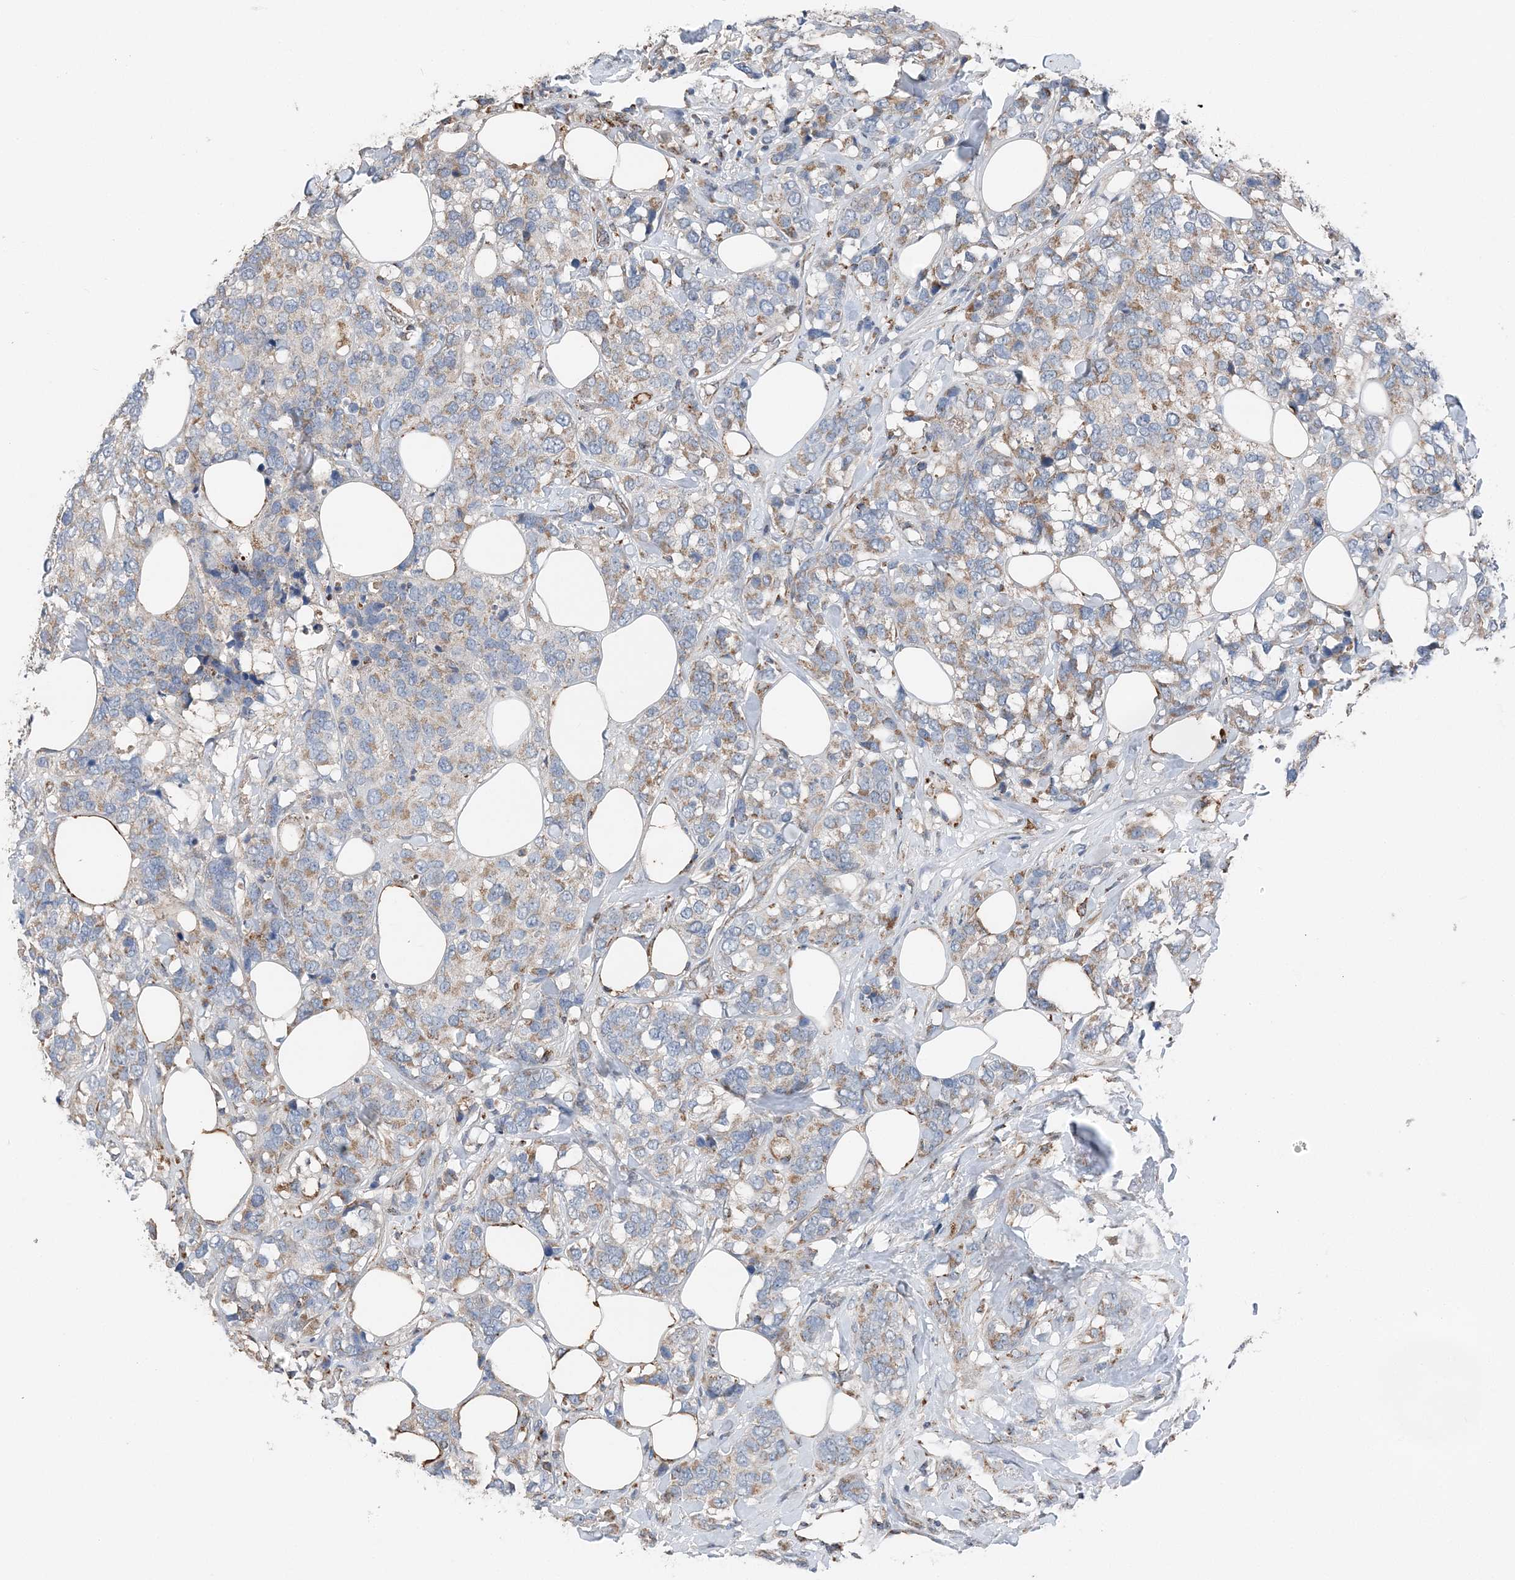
{"staining": {"intensity": "weak", "quantity": "25%-75%", "location": "cytoplasmic/membranous"}, "tissue": "breast cancer", "cell_type": "Tumor cells", "image_type": "cancer", "snomed": [{"axis": "morphology", "description": "Lobular carcinoma"}, {"axis": "topography", "description": "Breast"}], "caption": "Weak cytoplasmic/membranous staining for a protein is identified in approximately 25%-75% of tumor cells of breast lobular carcinoma using IHC.", "gene": "SPRY2", "patient": {"sex": "female", "age": 59}}